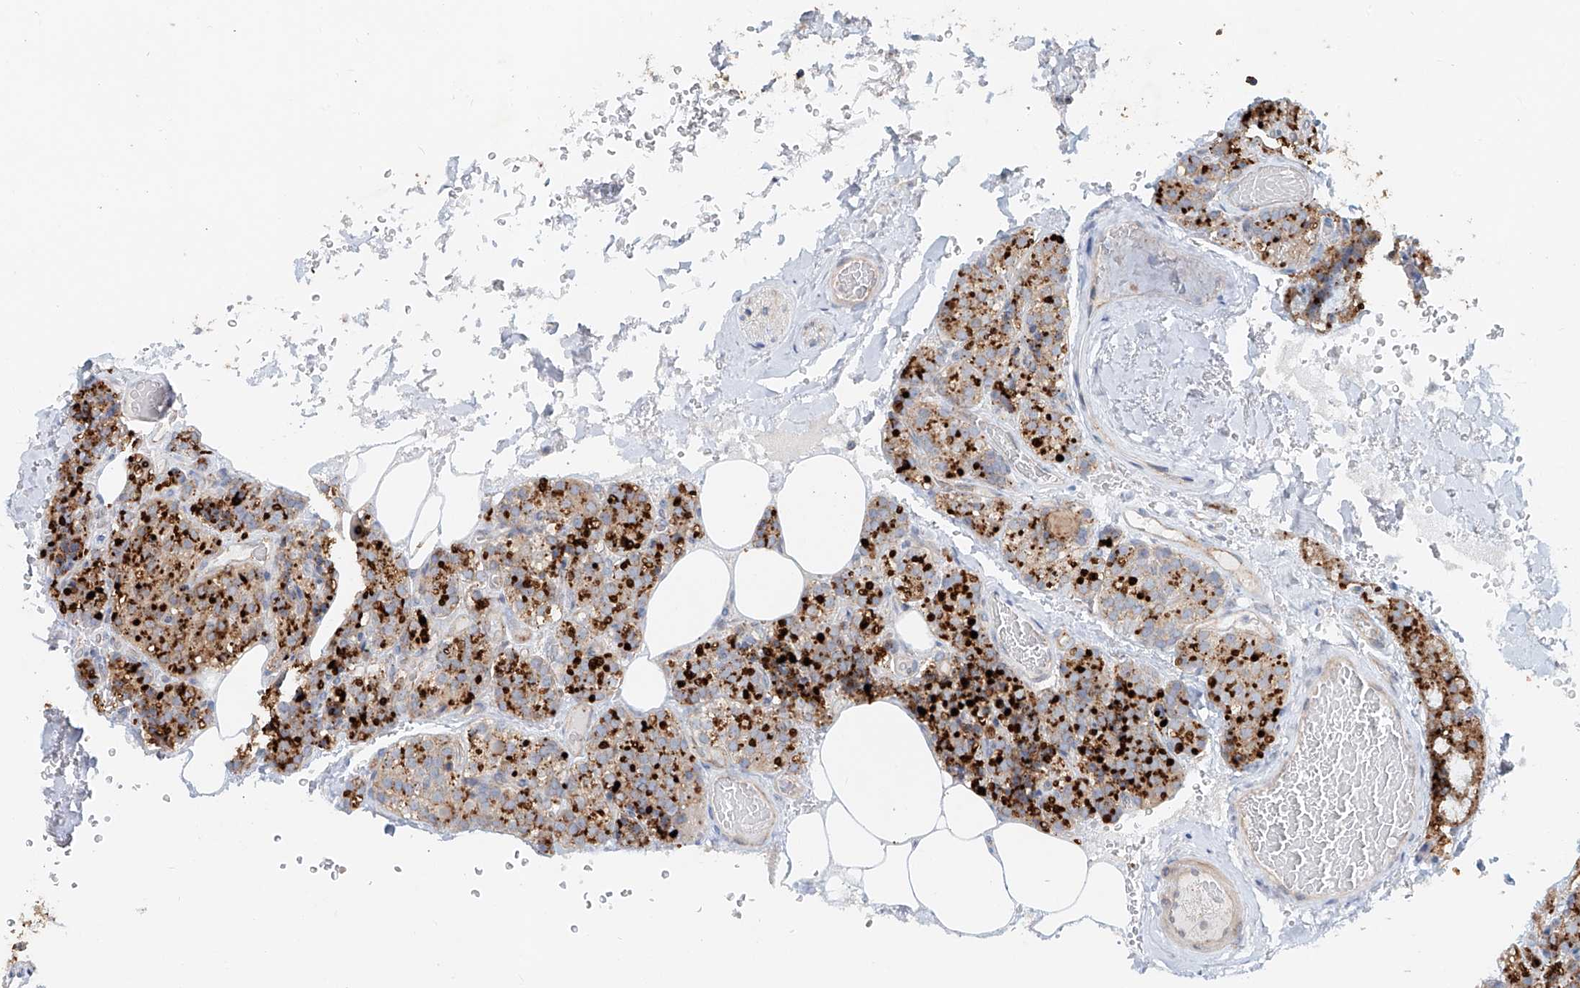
{"staining": {"intensity": "strong", "quantity": "25%-75%", "location": "cytoplasmic/membranous"}, "tissue": "parathyroid gland", "cell_type": "Glandular cells", "image_type": "normal", "snomed": [{"axis": "morphology", "description": "Normal tissue, NOS"}, {"axis": "topography", "description": "Parathyroid gland"}], "caption": "Benign parathyroid gland was stained to show a protein in brown. There is high levels of strong cytoplasmic/membranous staining in approximately 25%-75% of glandular cells.", "gene": "TRIM47", "patient": {"sex": "male", "age": 87}}